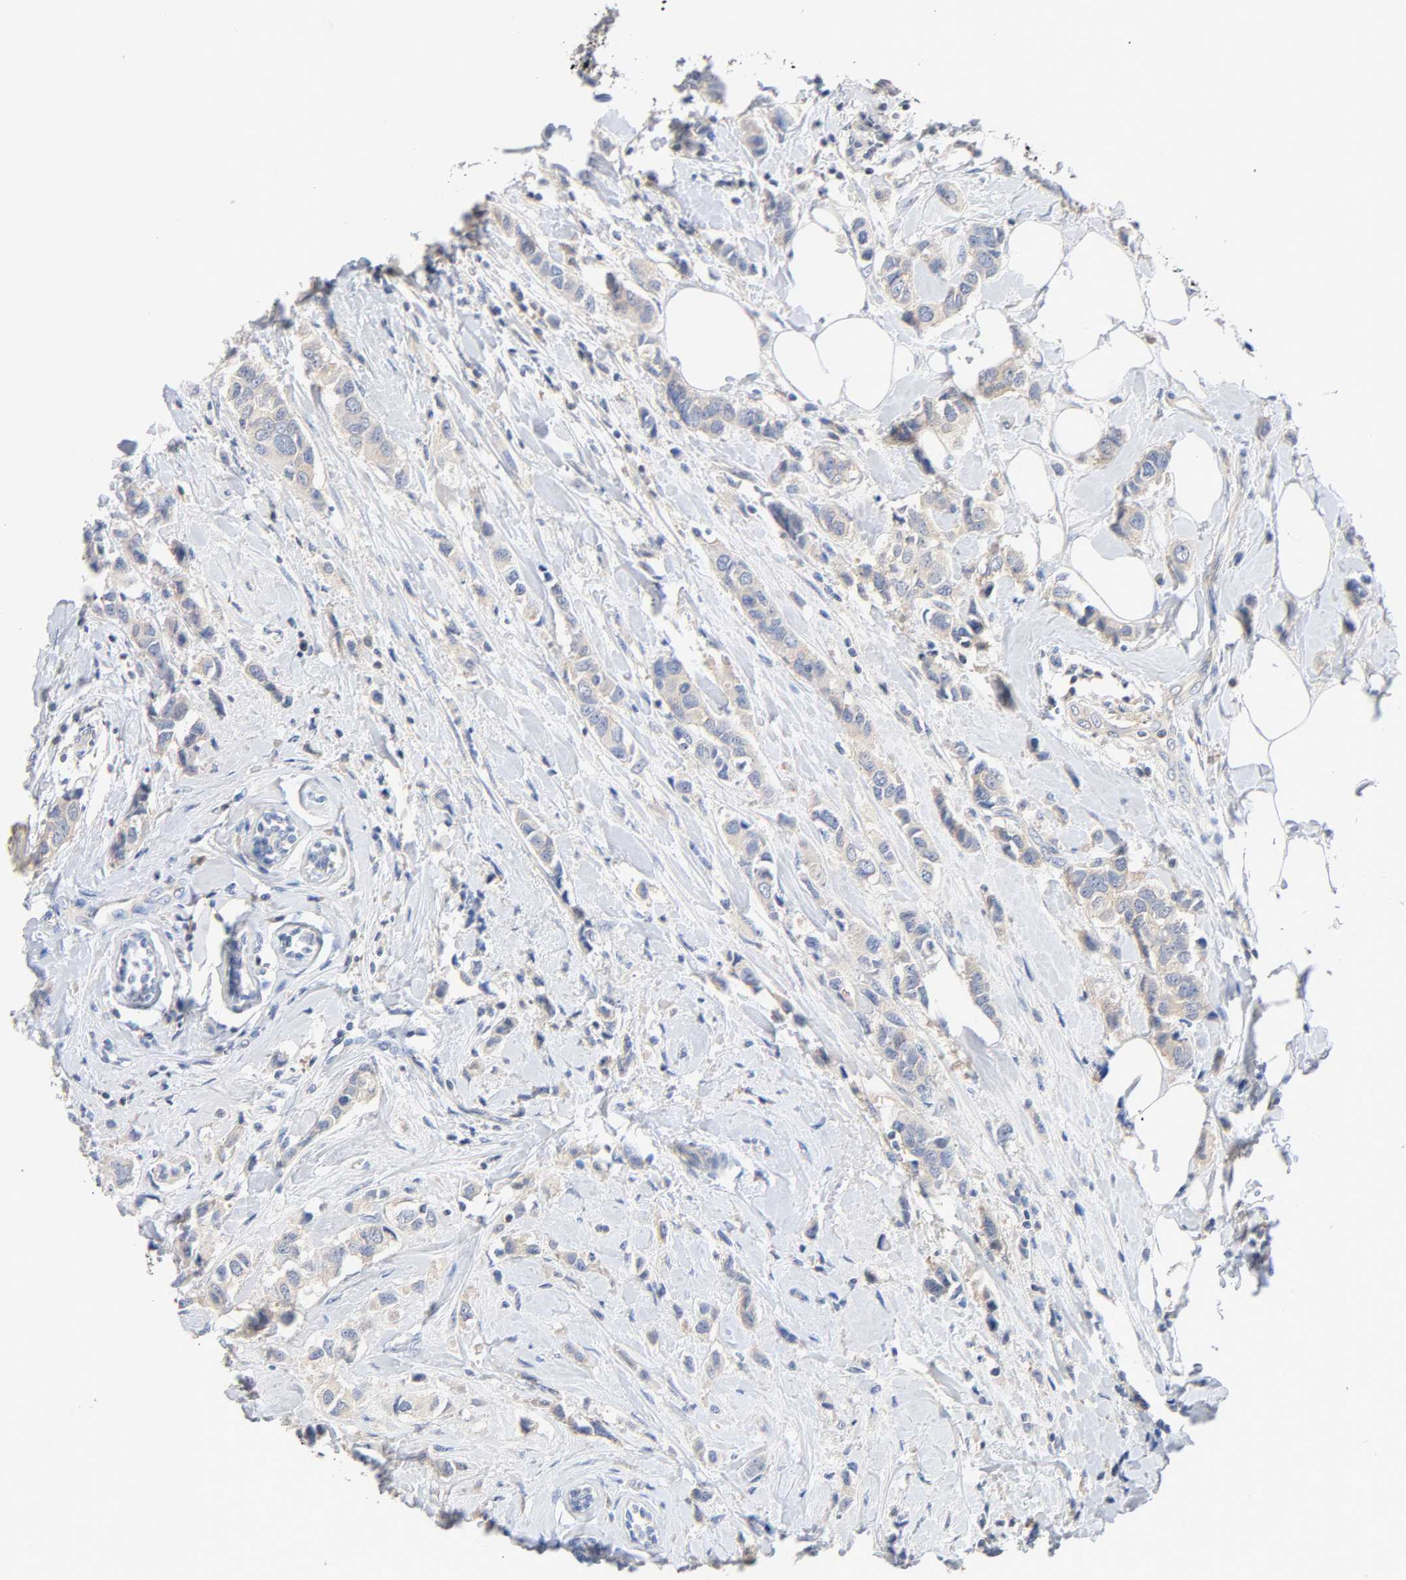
{"staining": {"intensity": "weak", "quantity": ">75%", "location": "cytoplasmic/membranous"}, "tissue": "breast cancer", "cell_type": "Tumor cells", "image_type": "cancer", "snomed": [{"axis": "morphology", "description": "Duct carcinoma"}, {"axis": "topography", "description": "Breast"}], "caption": "Immunohistochemical staining of breast cancer demonstrates low levels of weak cytoplasmic/membranous protein staining in approximately >75% of tumor cells.", "gene": "MALT1", "patient": {"sex": "female", "age": 50}}